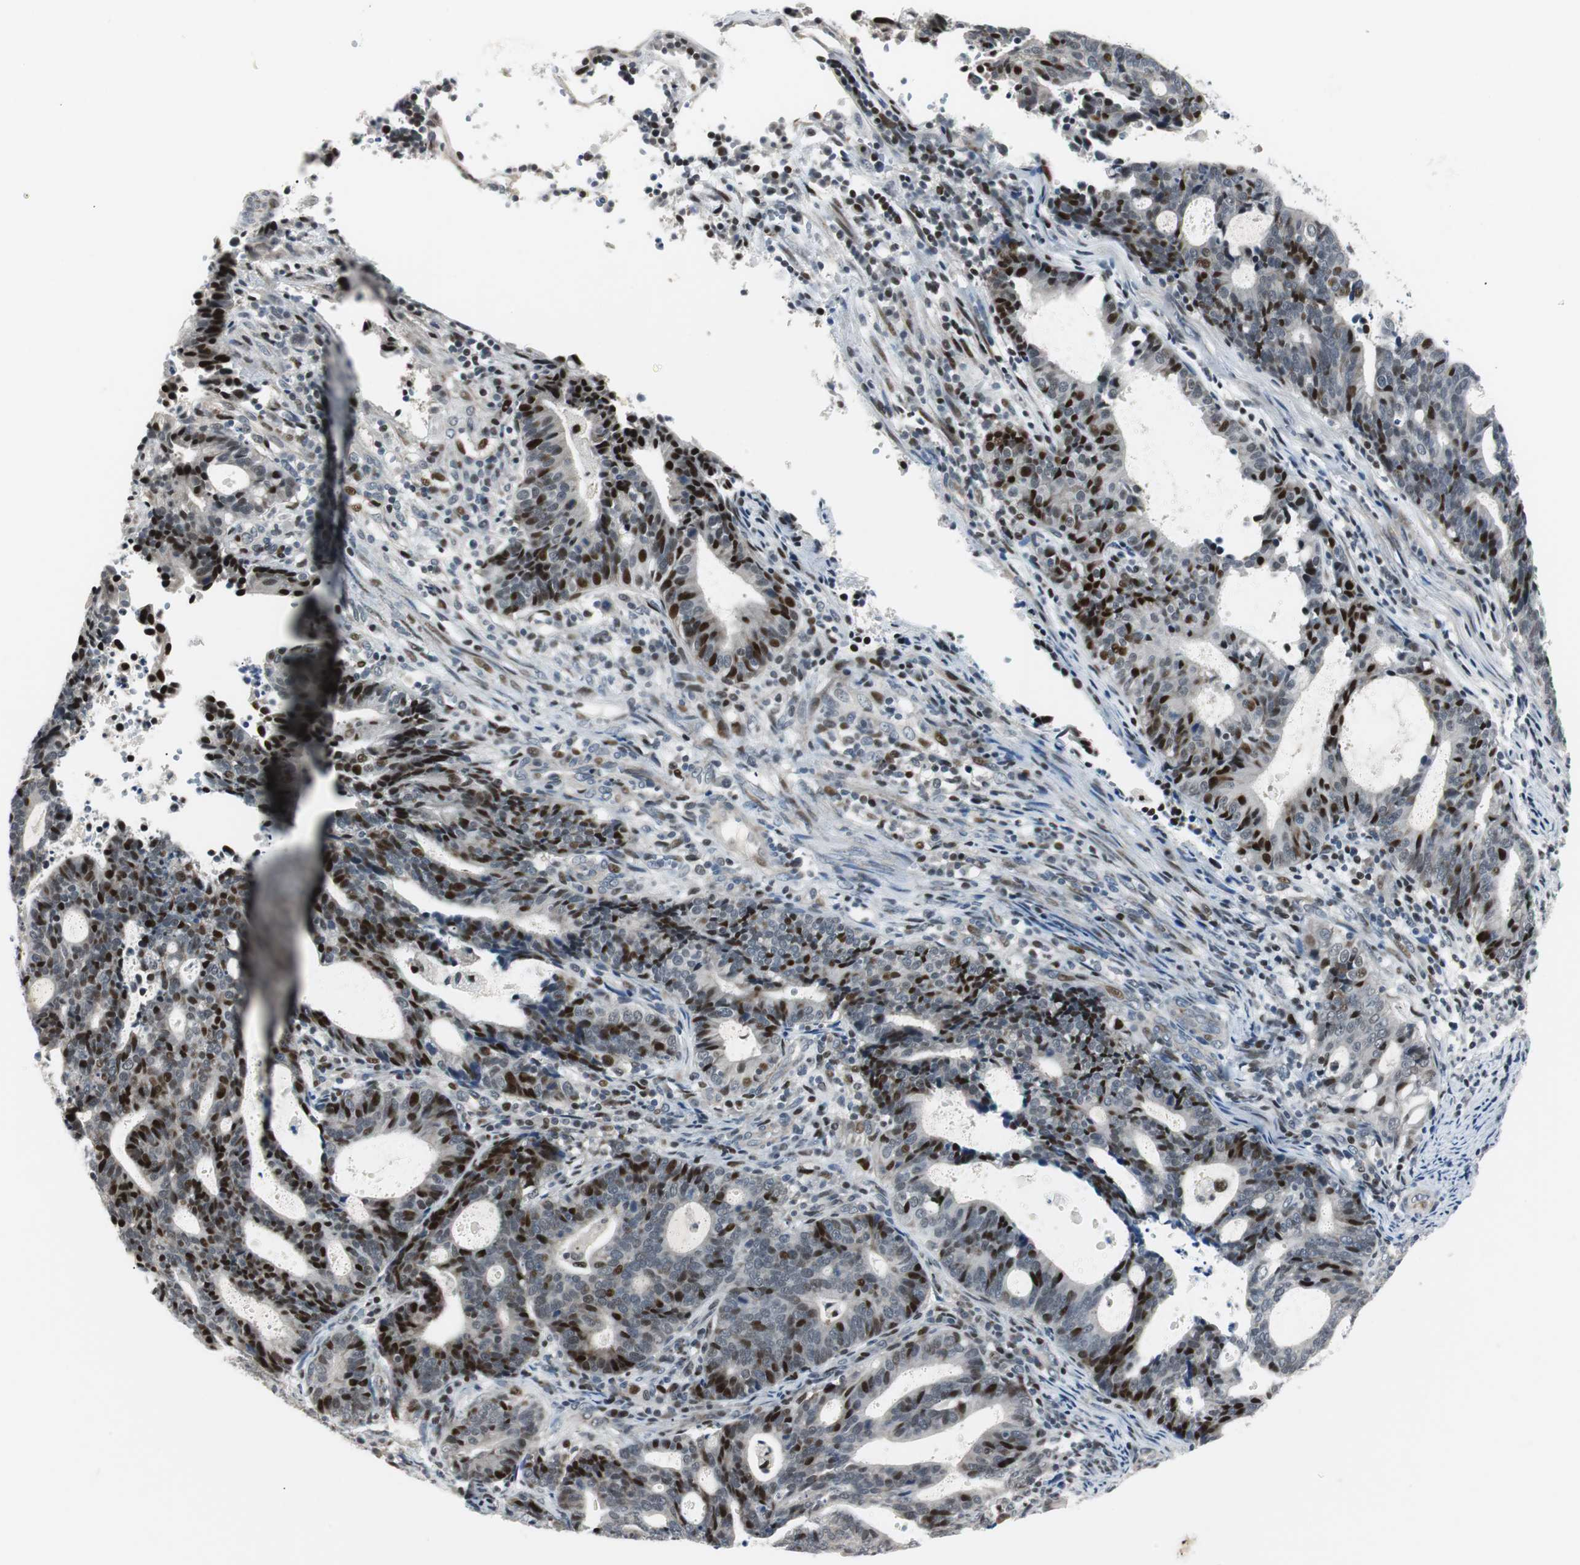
{"staining": {"intensity": "strong", "quantity": "25%-75%", "location": "nuclear"}, "tissue": "endometrial cancer", "cell_type": "Tumor cells", "image_type": "cancer", "snomed": [{"axis": "morphology", "description": "Adenocarcinoma, NOS"}, {"axis": "topography", "description": "Uterus"}], "caption": "IHC of human endometrial cancer displays high levels of strong nuclear positivity in approximately 25%-75% of tumor cells. Using DAB (brown) and hematoxylin (blue) stains, captured at high magnification using brightfield microscopy.", "gene": "RAD1", "patient": {"sex": "female", "age": 83}}